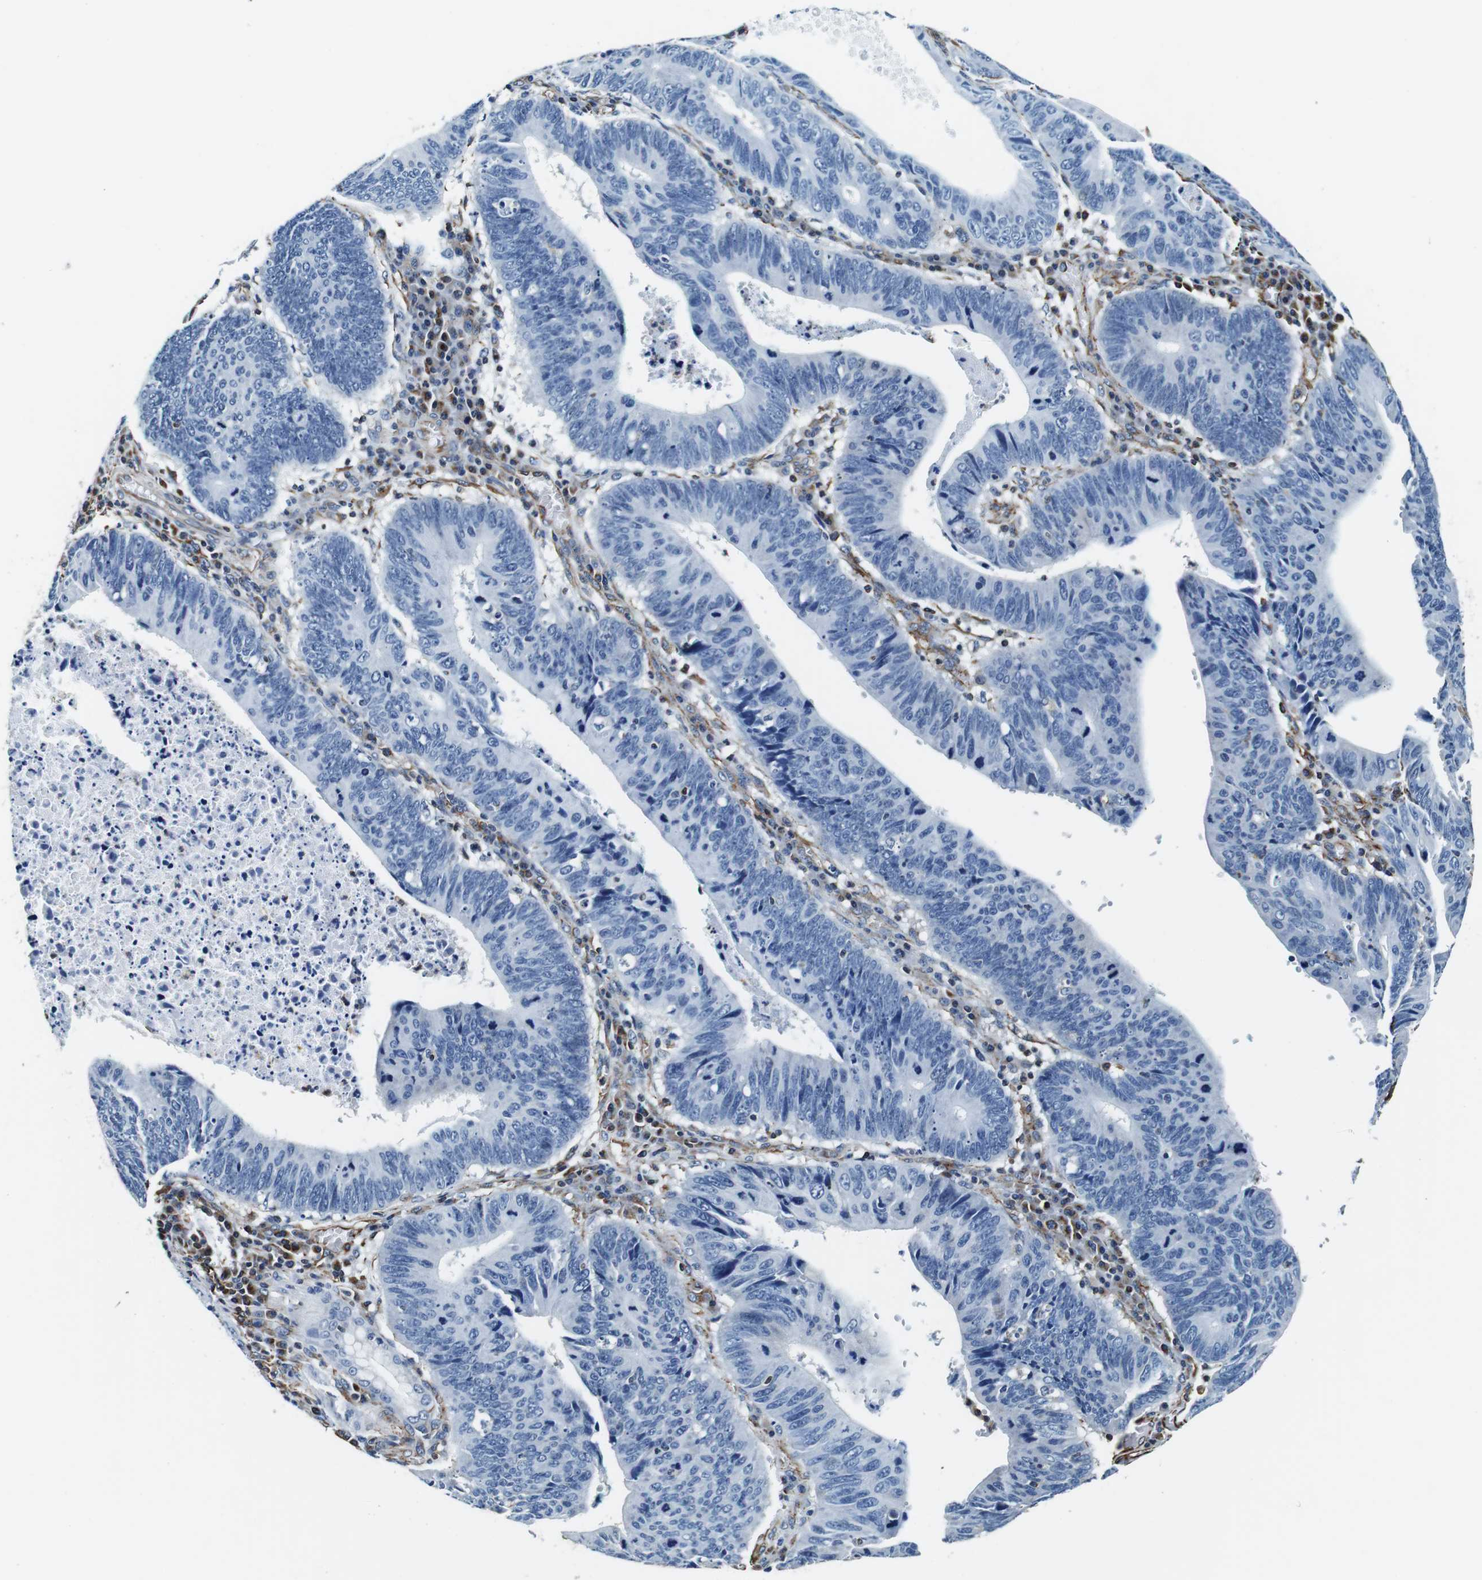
{"staining": {"intensity": "negative", "quantity": "none", "location": "none"}, "tissue": "stomach cancer", "cell_type": "Tumor cells", "image_type": "cancer", "snomed": [{"axis": "morphology", "description": "Adenocarcinoma, NOS"}, {"axis": "topography", "description": "Stomach"}], "caption": "IHC of stomach cancer (adenocarcinoma) displays no expression in tumor cells.", "gene": "GJE1", "patient": {"sex": "male", "age": 59}}